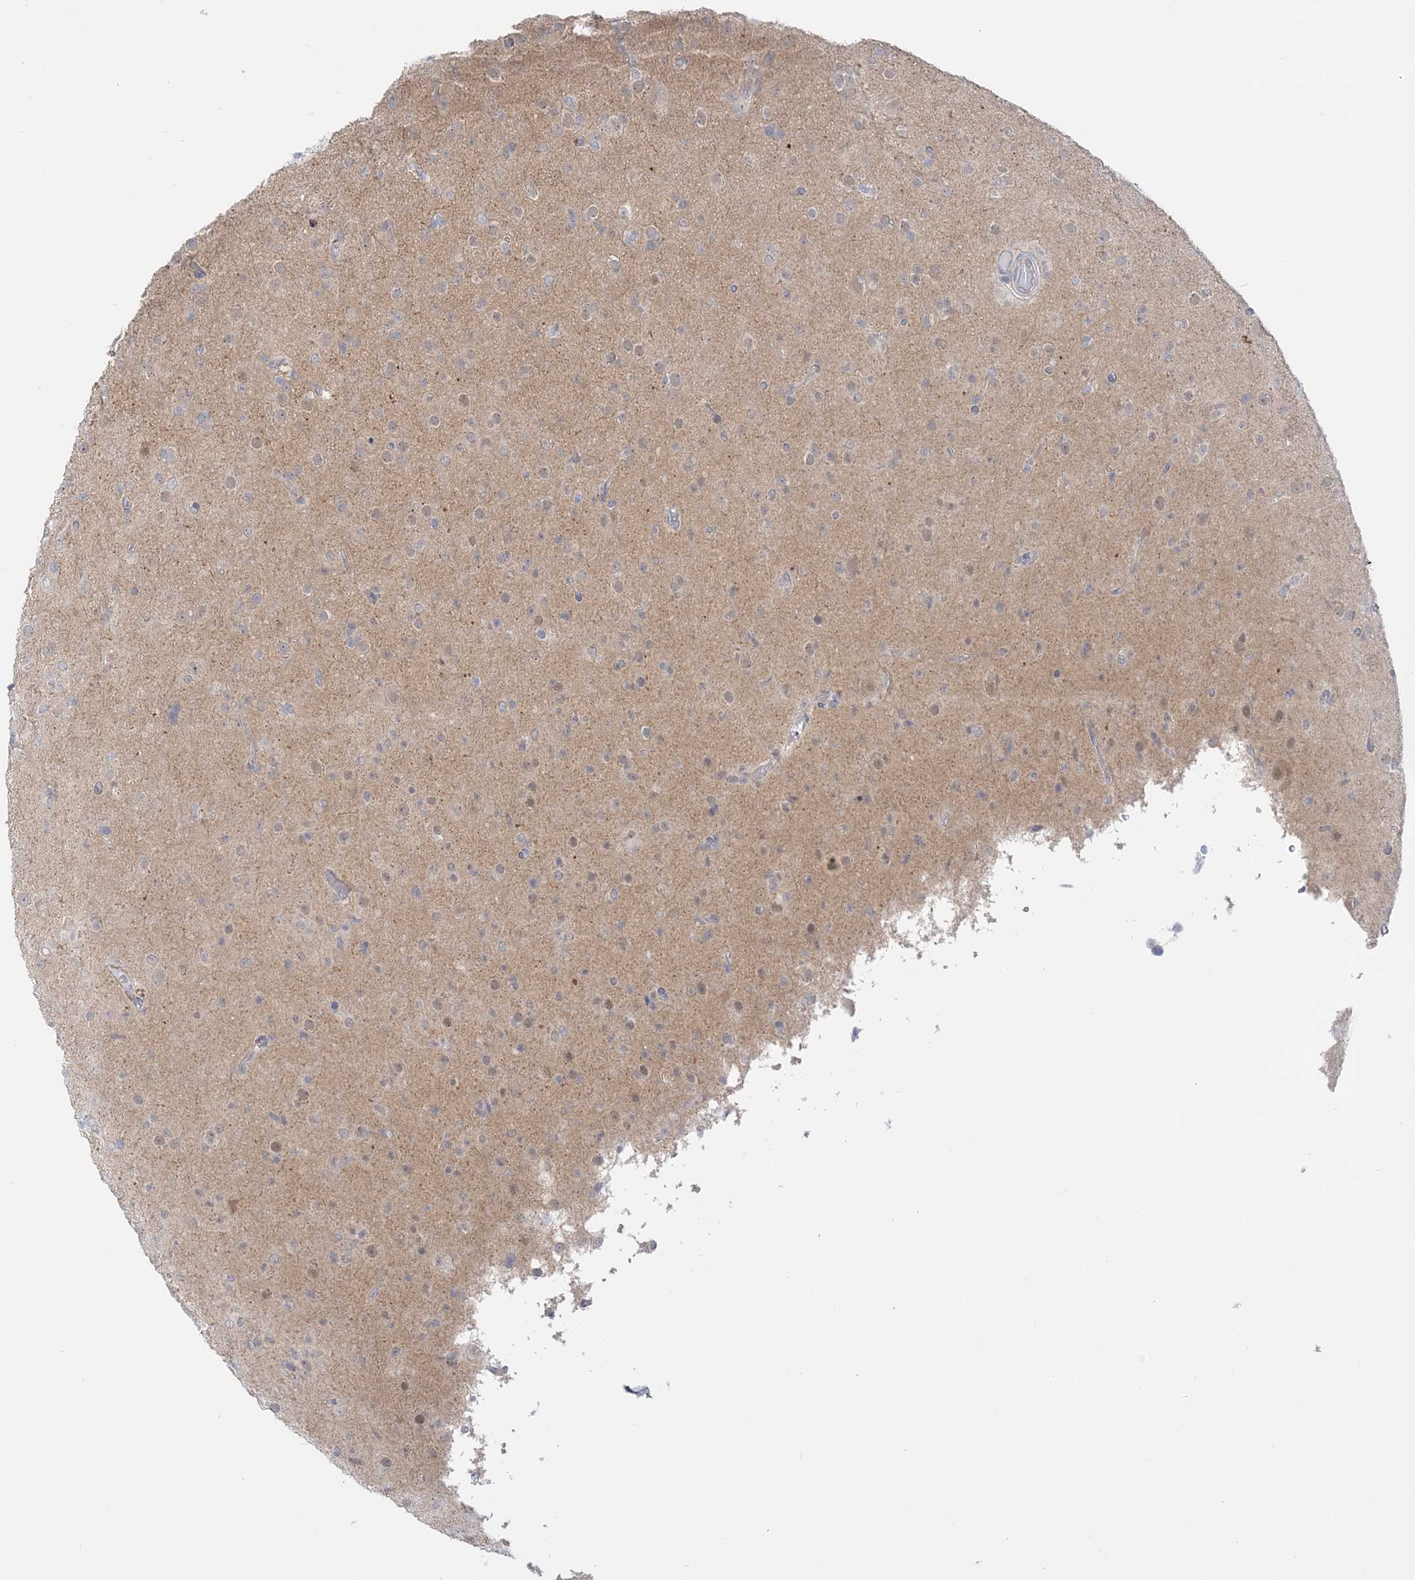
{"staining": {"intensity": "negative", "quantity": "none", "location": "none"}, "tissue": "glioma", "cell_type": "Tumor cells", "image_type": "cancer", "snomed": [{"axis": "morphology", "description": "Glioma, malignant, Low grade"}, {"axis": "topography", "description": "Brain"}], "caption": "A photomicrograph of glioma stained for a protein reveals no brown staining in tumor cells.", "gene": "THADA", "patient": {"sex": "male", "age": 65}}